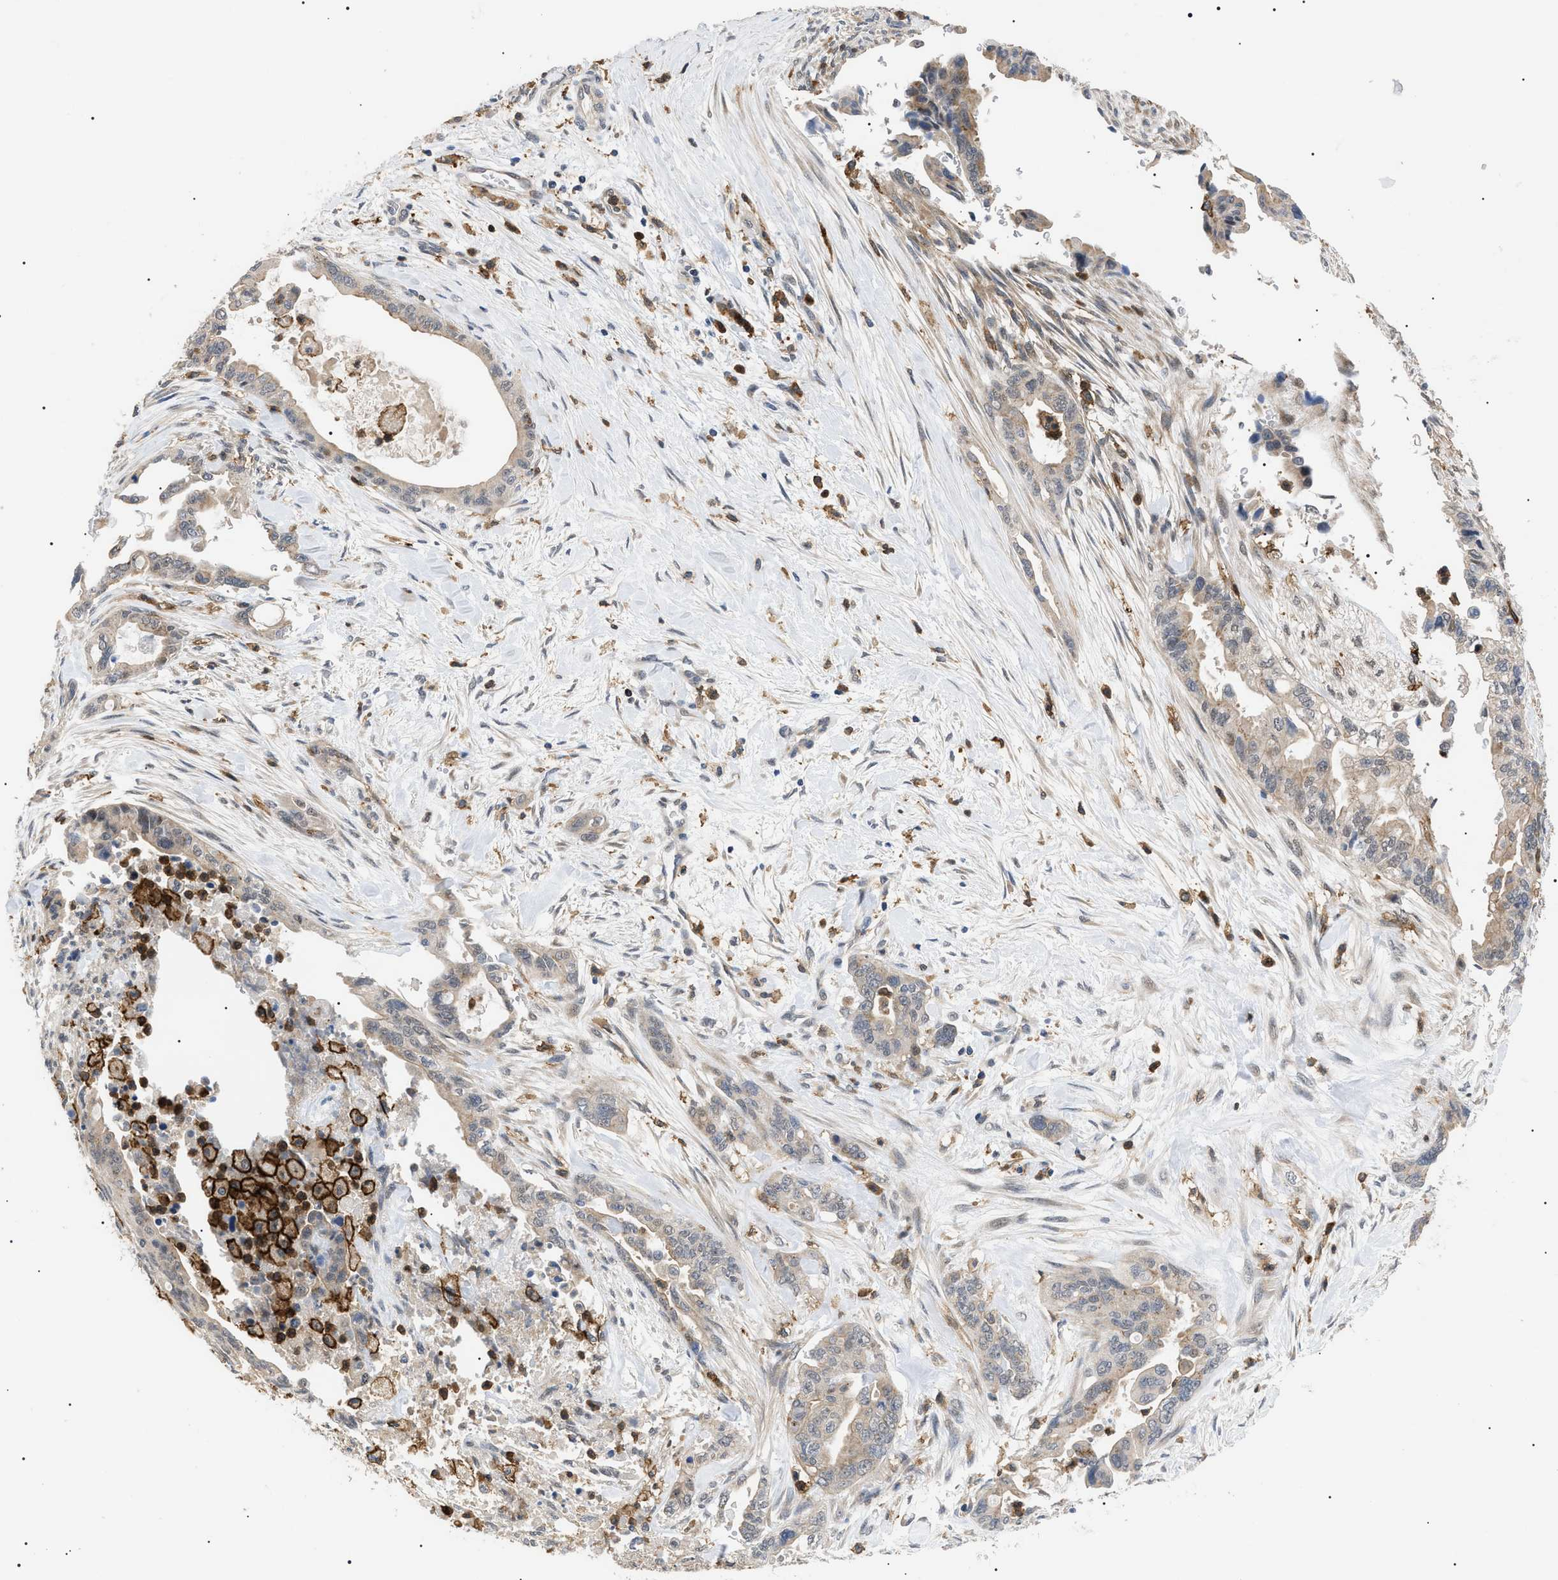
{"staining": {"intensity": "weak", "quantity": ">75%", "location": "cytoplasmic/membranous"}, "tissue": "pancreatic cancer", "cell_type": "Tumor cells", "image_type": "cancer", "snomed": [{"axis": "morphology", "description": "Adenocarcinoma, NOS"}, {"axis": "topography", "description": "Pancreas"}], "caption": "Pancreatic adenocarcinoma stained with a brown dye exhibits weak cytoplasmic/membranous positive staining in approximately >75% of tumor cells.", "gene": "CD300A", "patient": {"sex": "male", "age": 70}}